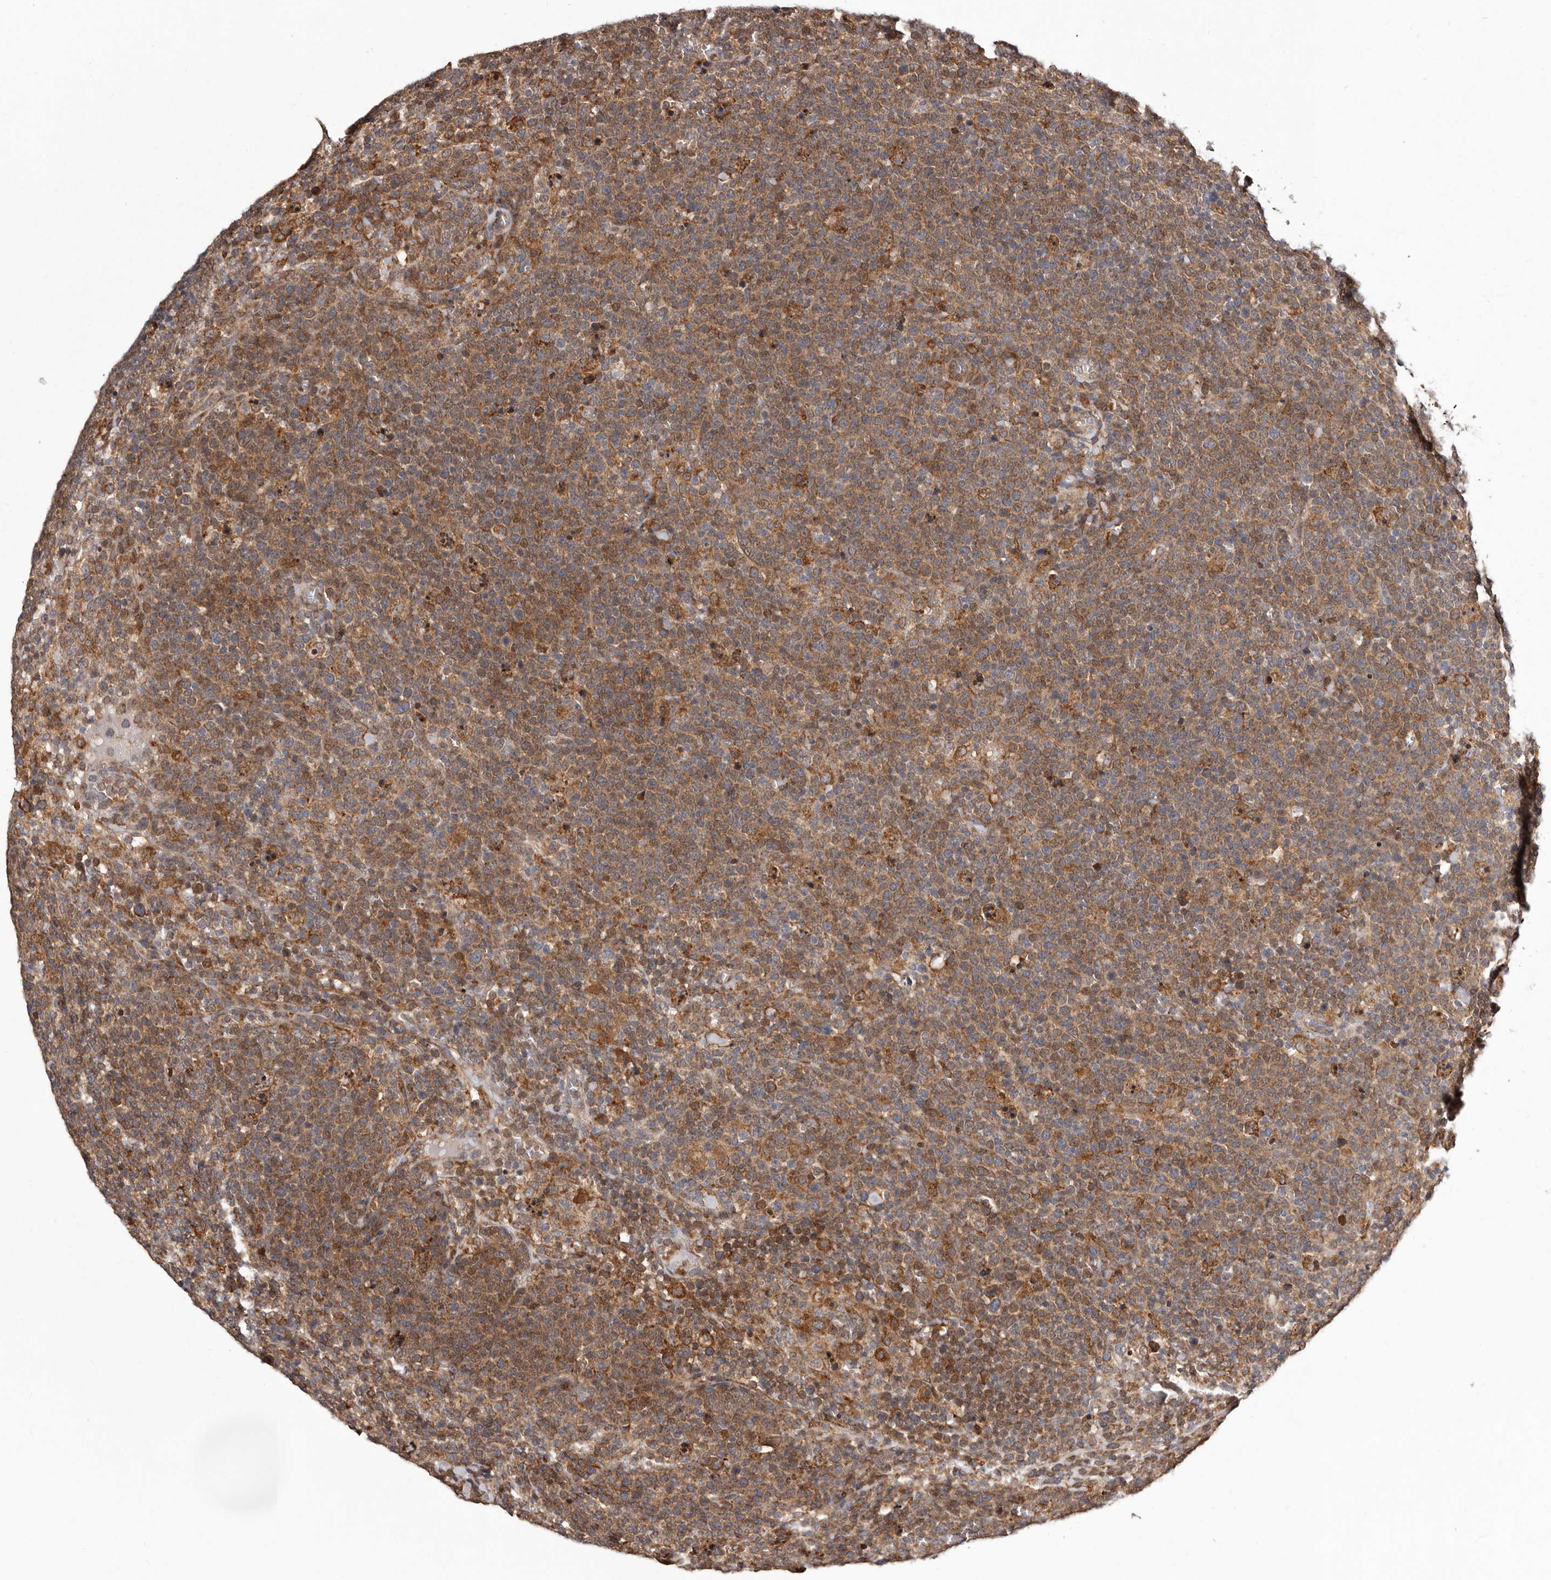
{"staining": {"intensity": "moderate", "quantity": "25%-75%", "location": "cytoplasmic/membranous"}, "tissue": "lymphoma", "cell_type": "Tumor cells", "image_type": "cancer", "snomed": [{"axis": "morphology", "description": "Malignant lymphoma, non-Hodgkin's type, High grade"}, {"axis": "topography", "description": "Lymph node"}], "caption": "High-grade malignant lymphoma, non-Hodgkin's type stained with a protein marker demonstrates moderate staining in tumor cells.", "gene": "RRM2B", "patient": {"sex": "male", "age": 61}}